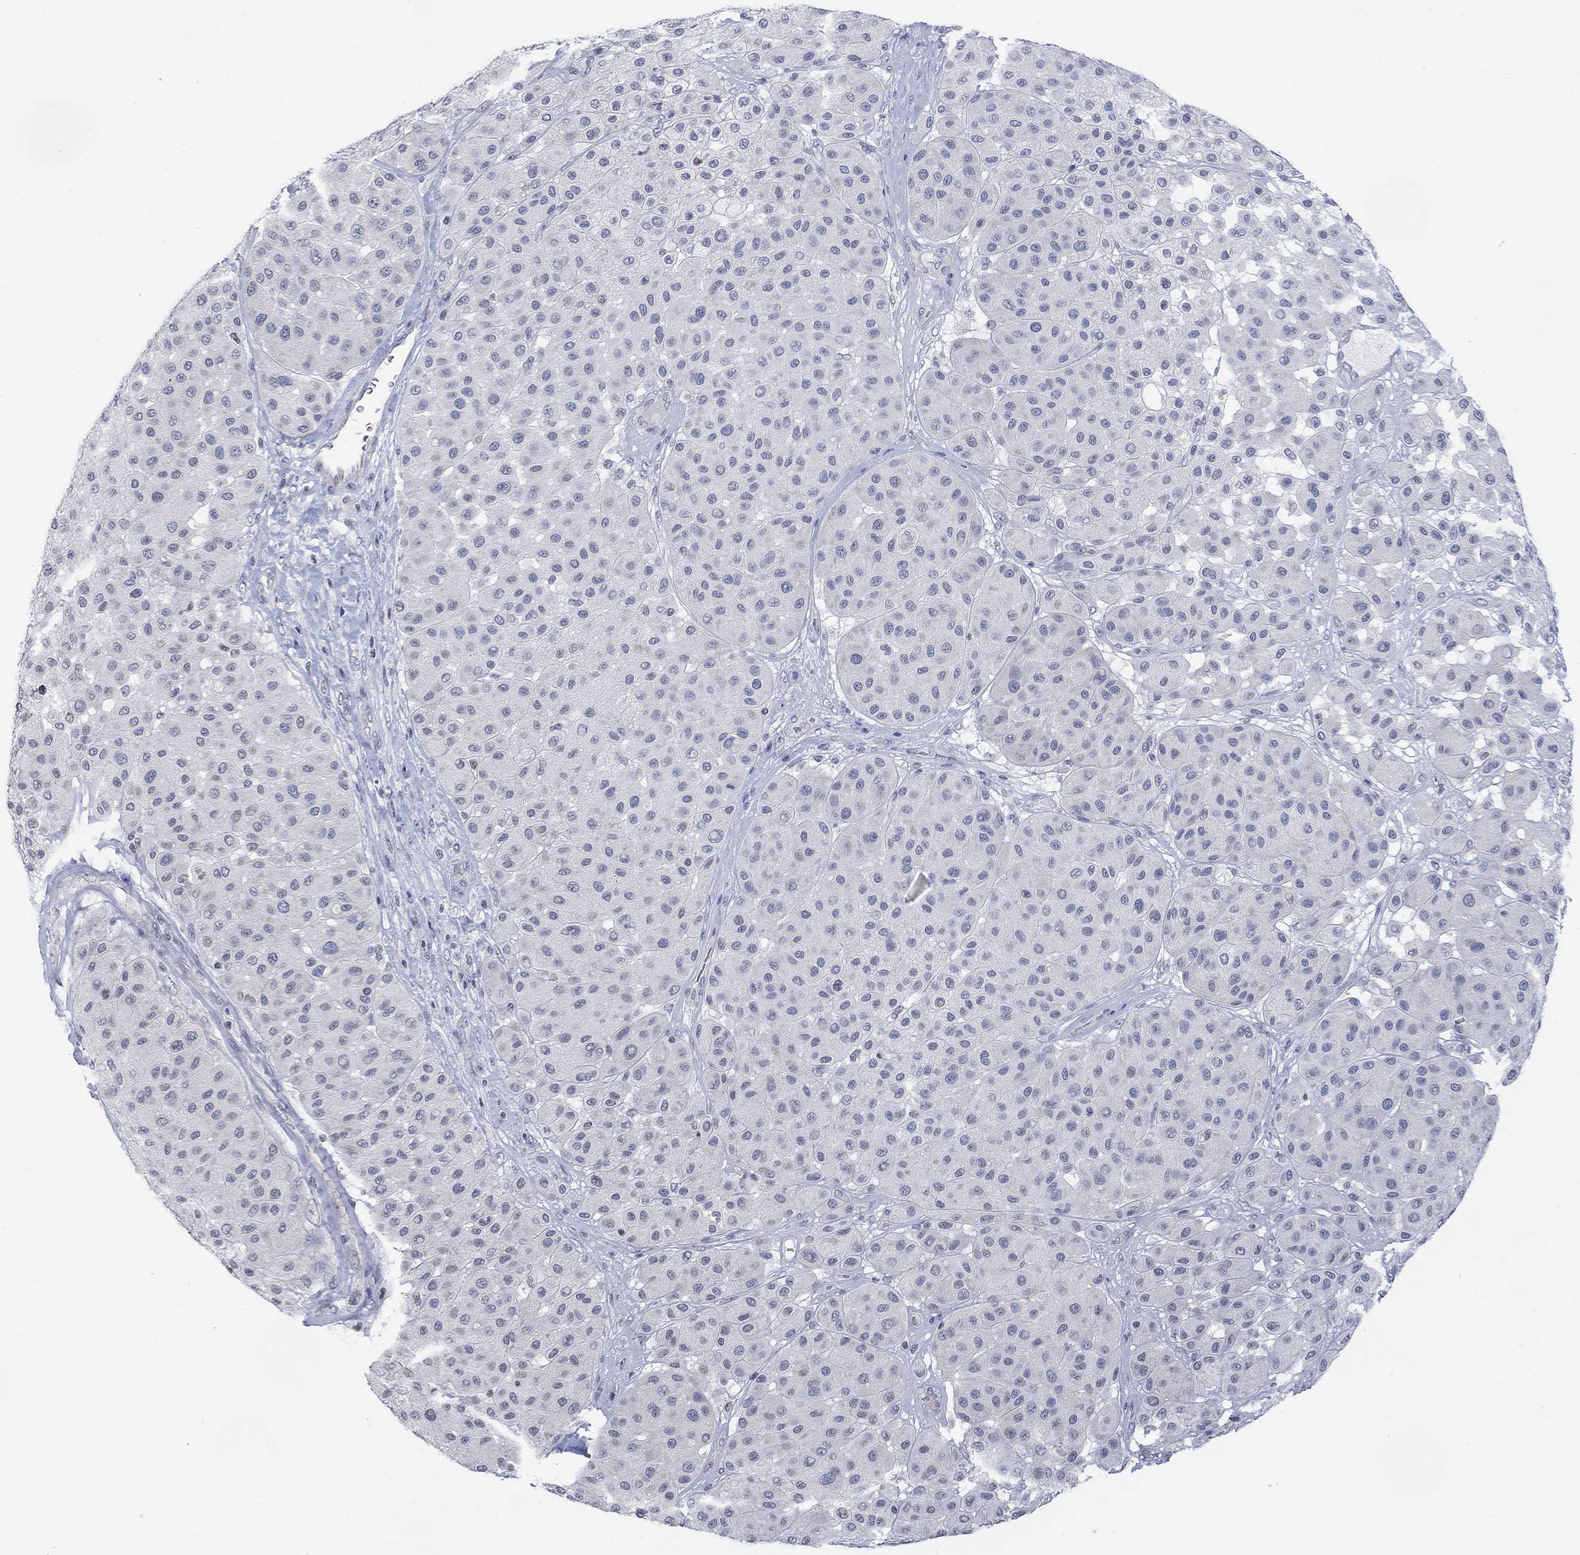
{"staining": {"intensity": "negative", "quantity": "none", "location": "none"}, "tissue": "melanoma", "cell_type": "Tumor cells", "image_type": "cancer", "snomed": [{"axis": "morphology", "description": "Malignant melanoma, Metastatic site"}, {"axis": "topography", "description": "Smooth muscle"}], "caption": "A micrograph of malignant melanoma (metastatic site) stained for a protein displays no brown staining in tumor cells.", "gene": "TMEM255A", "patient": {"sex": "male", "age": 41}}